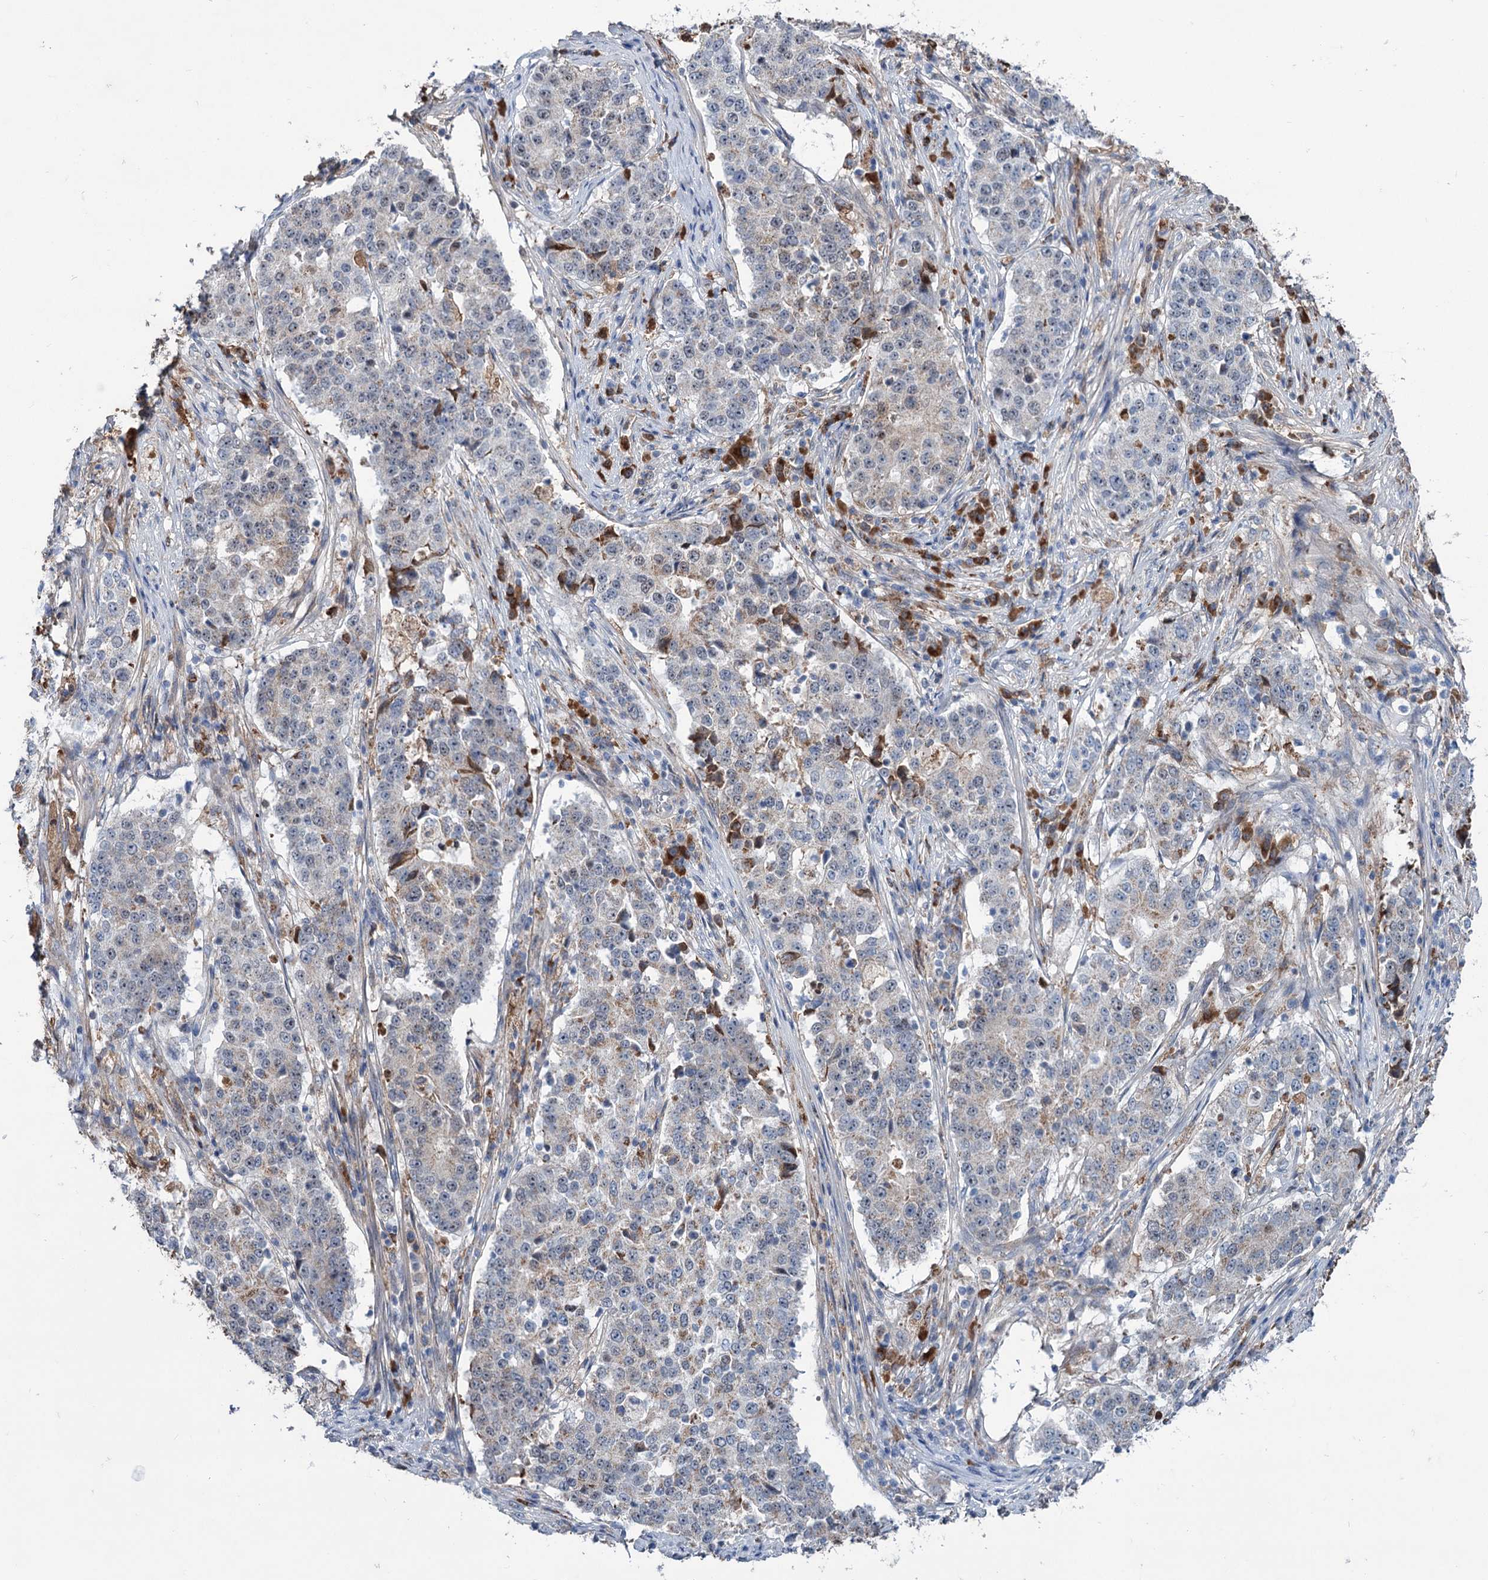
{"staining": {"intensity": "negative", "quantity": "none", "location": "none"}, "tissue": "stomach cancer", "cell_type": "Tumor cells", "image_type": "cancer", "snomed": [{"axis": "morphology", "description": "Adenocarcinoma, NOS"}, {"axis": "topography", "description": "Stomach"}], "caption": "High magnification brightfield microscopy of stomach adenocarcinoma stained with DAB (3,3'-diaminobenzidine) (brown) and counterstained with hematoxylin (blue): tumor cells show no significant staining. (IHC, brightfield microscopy, high magnification).", "gene": "LPIN1", "patient": {"sex": "male", "age": 59}}